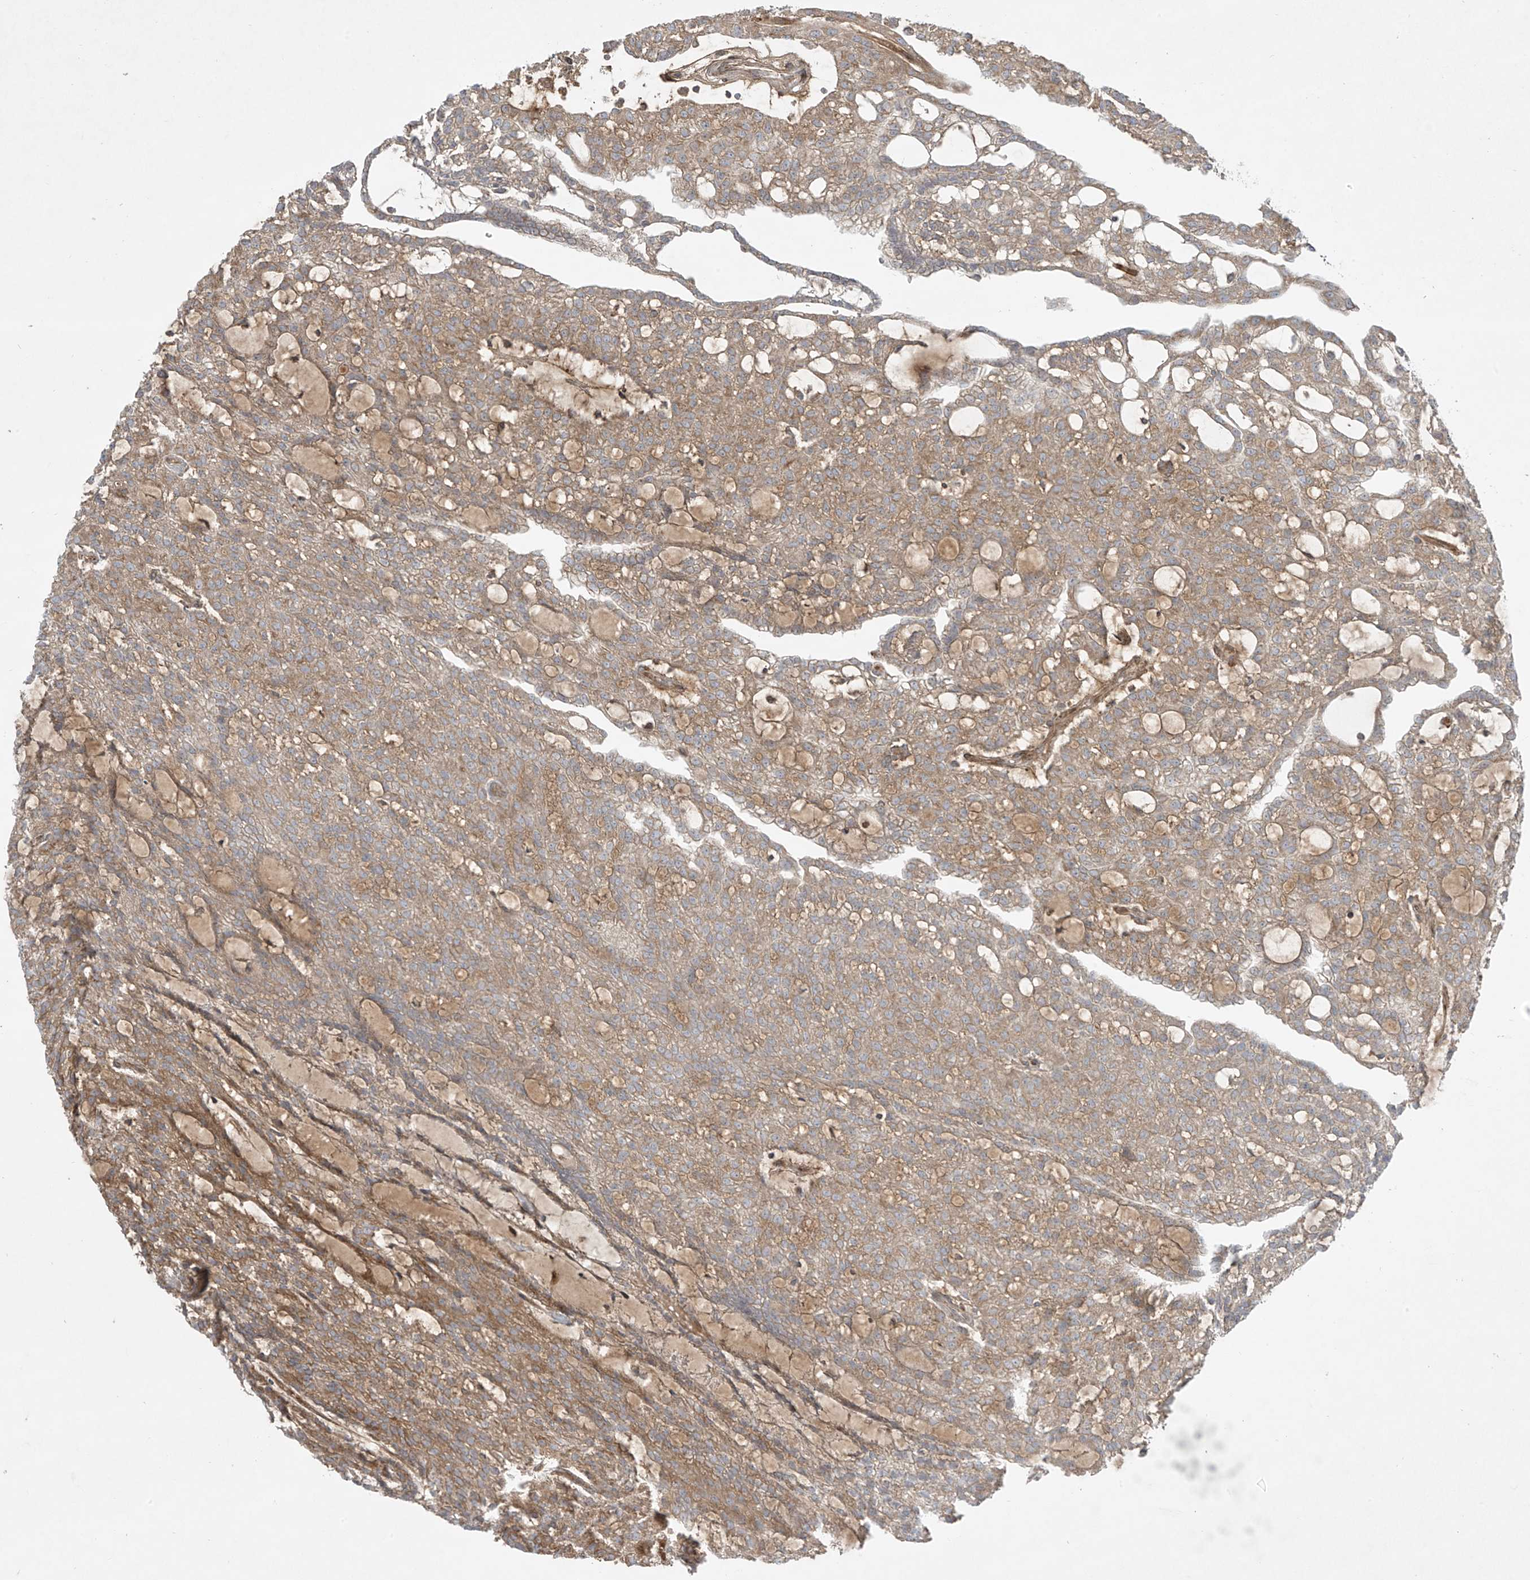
{"staining": {"intensity": "moderate", "quantity": ">75%", "location": "cytoplasmic/membranous"}, "tissue": "renal cancer", "cell_type": "Tumor cells", "image_type": "cancer", "snomed": [{"axis": "morphology", "description": "Adenocarcinoma, NOS"}, {"axis": "topography", "description": "Kidney"}], "caption": "About >75% of tumor cells in human adenocarcinoma (renal) show moderate cytoplasmic/membranous protein positivity as visualized by brown immunohistochemical staining.", "gene": "DDIT4", "patient": {"sex": "male", "age": 63}}